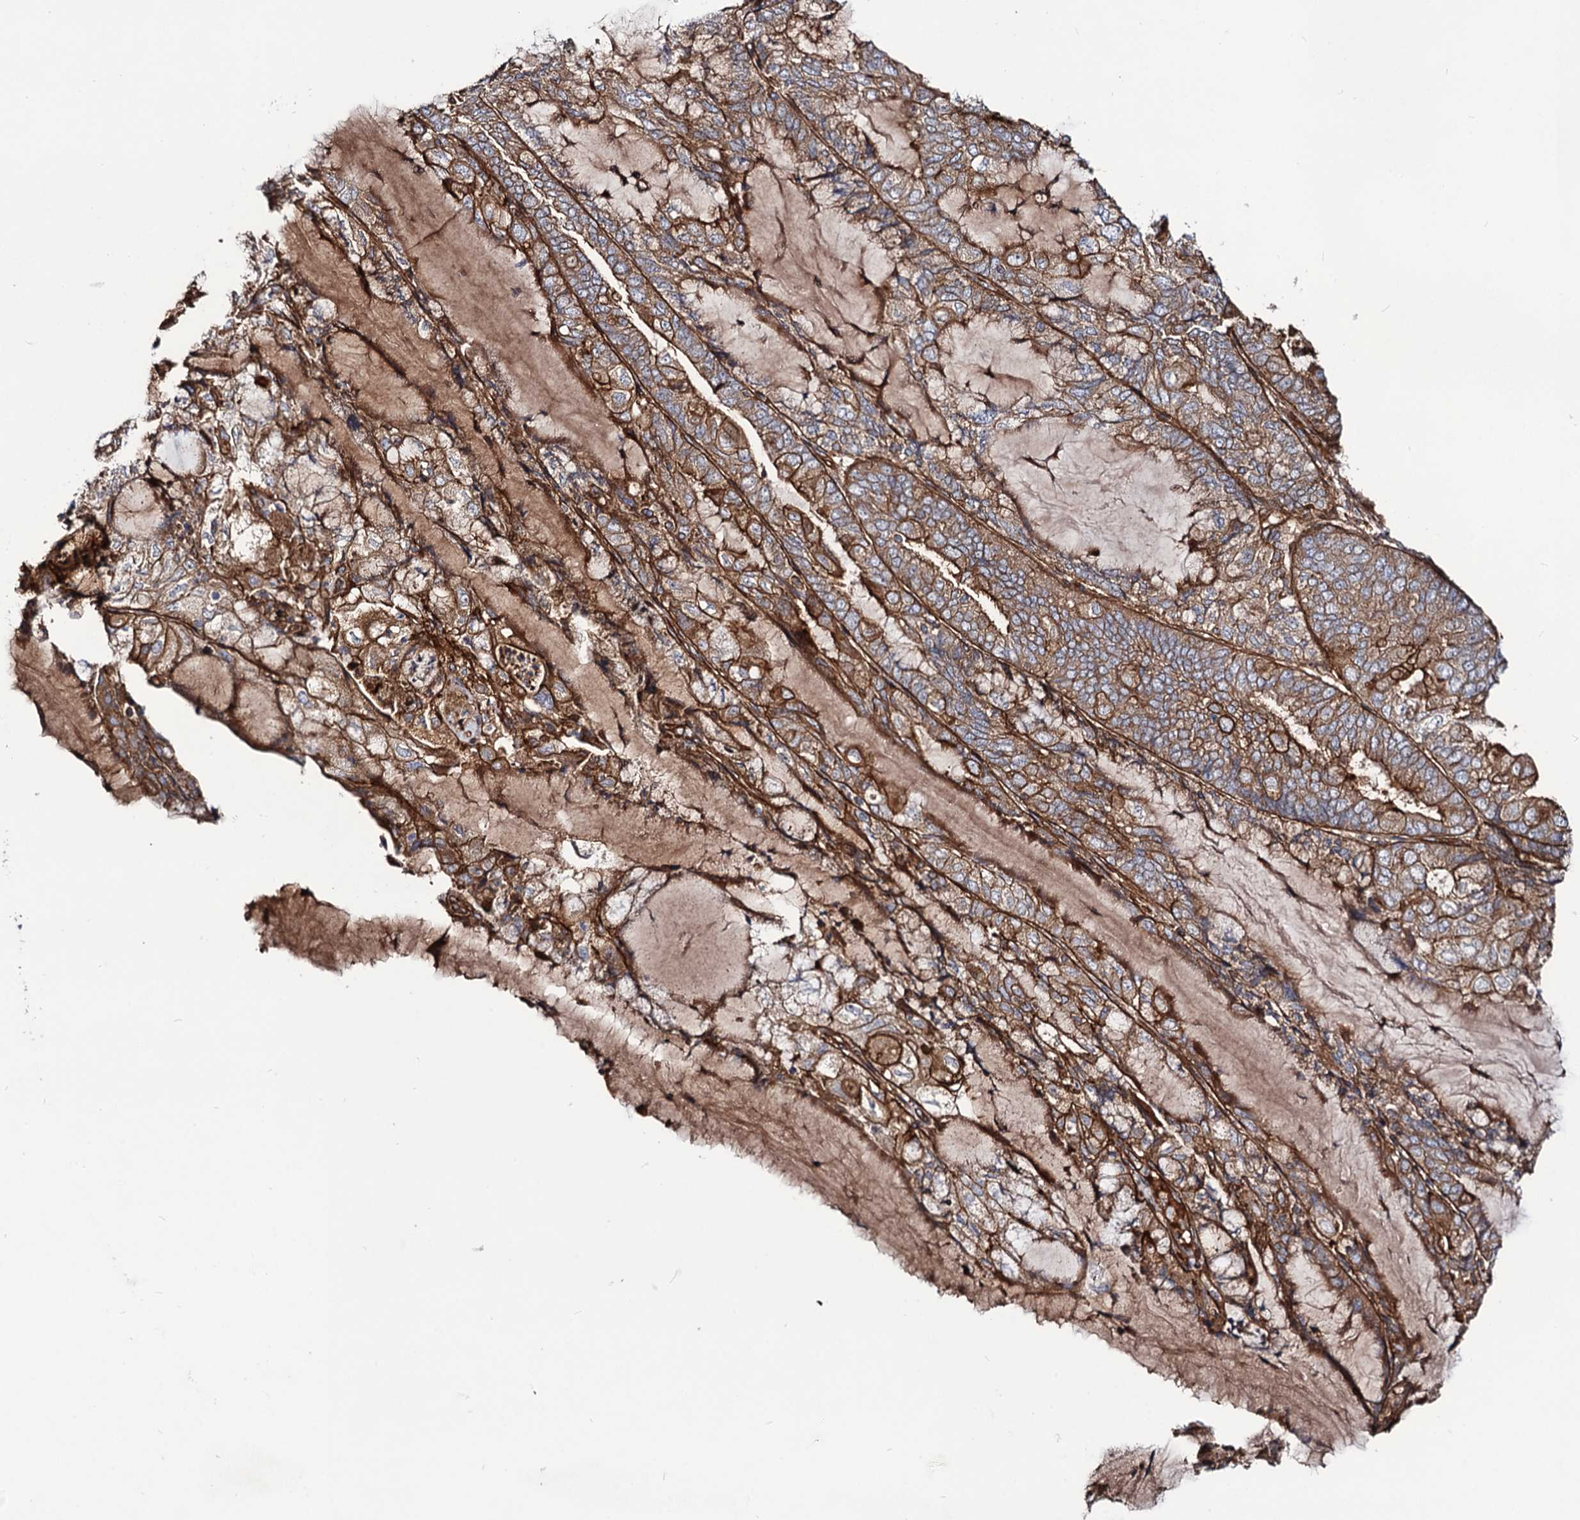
{"staining": {"intensity": "moderate", "quantity": ">75%", "location": "cytoplasmic/membranous"}, "tissue": "endometrial cancer", "cell_type": "Tumor cells", "image_type": "cancer", "snomed": [{"axis": "morphology", "description": "Adenocarcinoma, NOS"}, {"axis": "topography", "description": "Endometrium"}], "caption": "This image demonstrates immunohistochemistry (IHC) staining of endometrial cancer, with medium moderate cytoplasmic/membranous positivity in about >75% of tumor cells.", "gene": "CIP2A", "patient": {"sex": "female", "age": 81}}